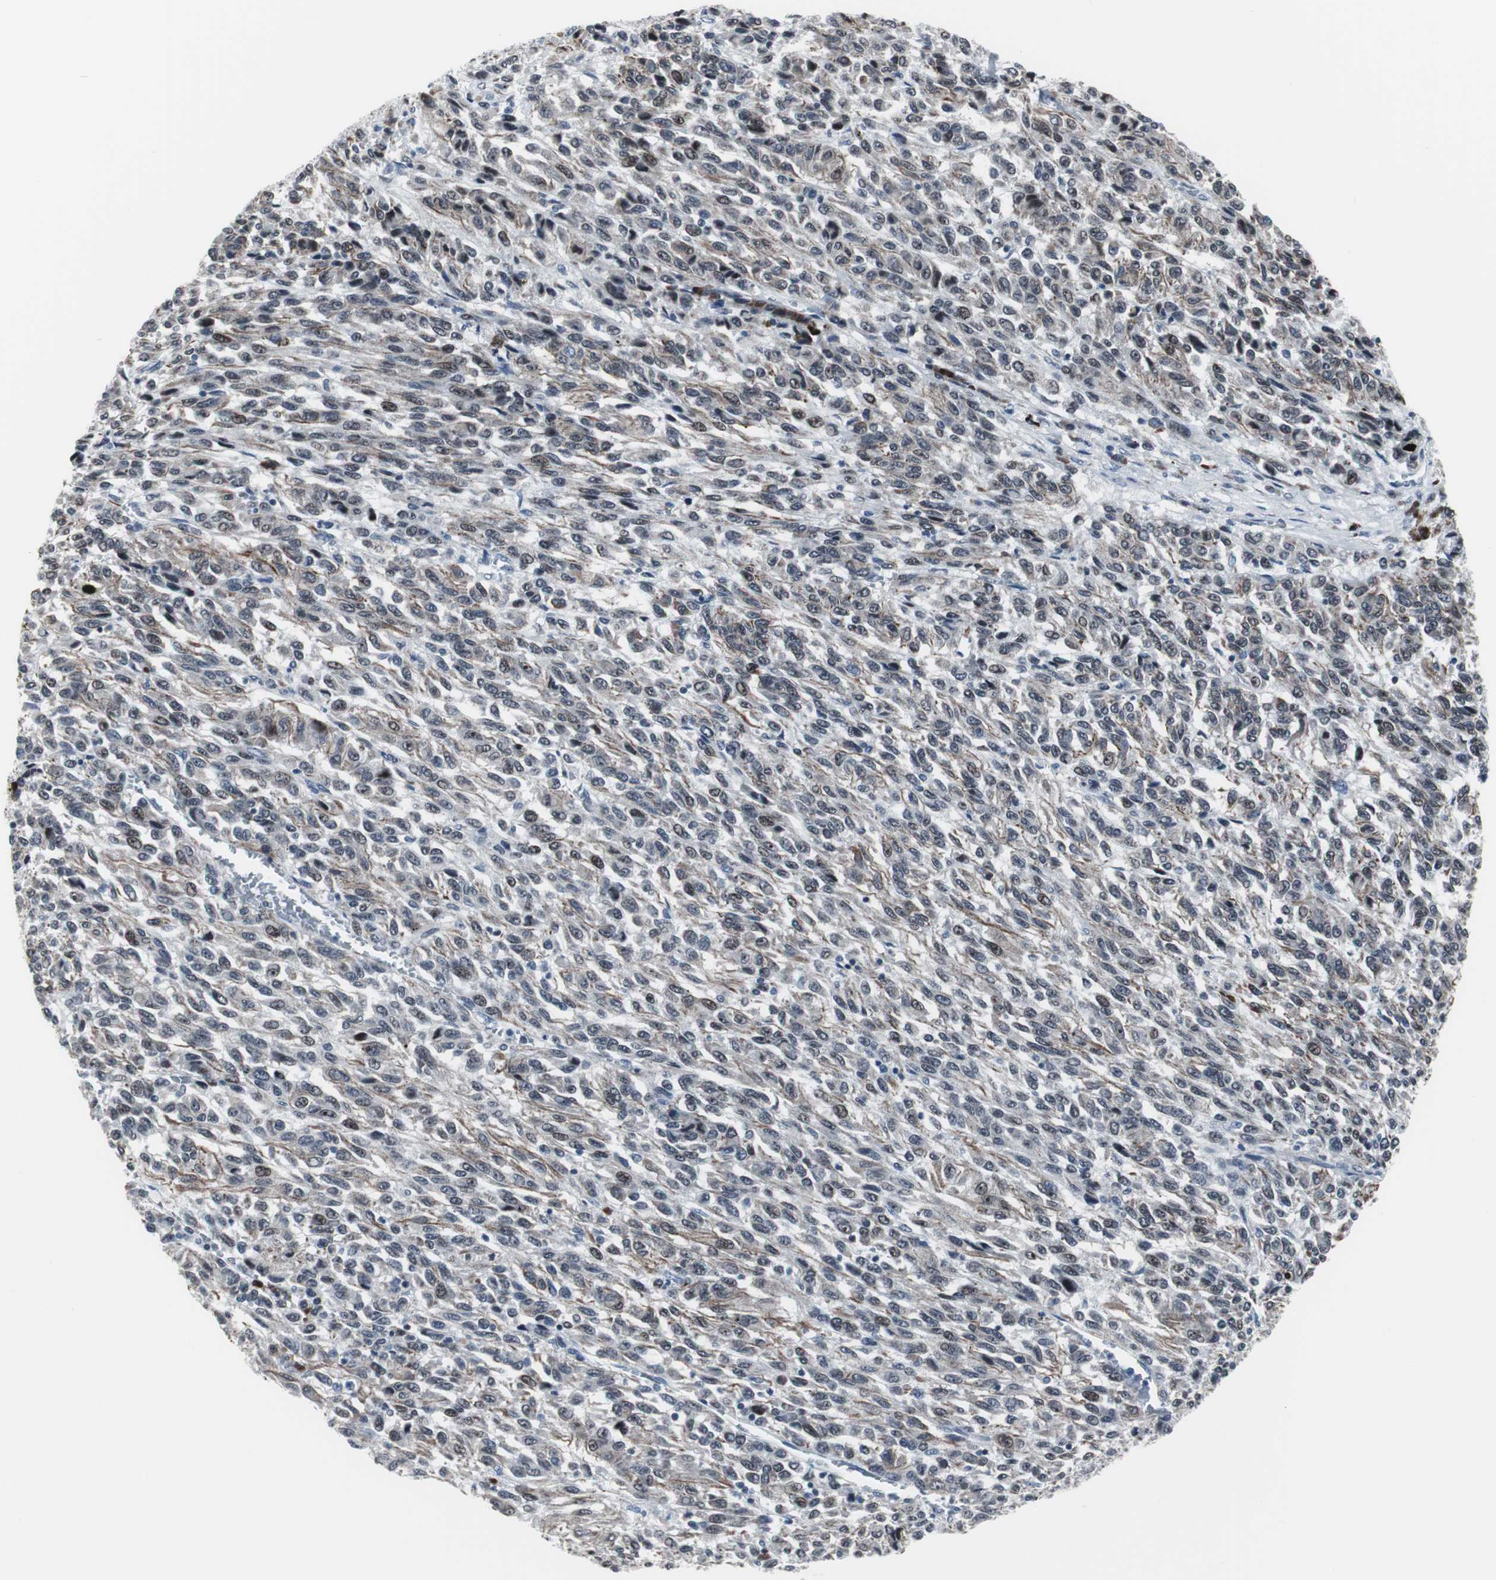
{"staining": {"intensity": "weak", "quantity": "25%-75%", "location": "cytoplasmic/membranous,nuclear"}, "tissue": "melanoma", "cell_type": "Tumor cells", "image_type": "cancer", "snomed": [{"axis": "morphology", "description": "Malignant melanoma, Metastatic site"}, {"axis": "topography", "description": "Lung"}], "caption": "Melanoma stained with immunohistochemistry (IHC) shows weak cytoplasmic/membranous and nuclear expression in about 25%-75% of tumor cells.", "gene": "DOK1", "patient": {"sex": "male", "age": 64}}